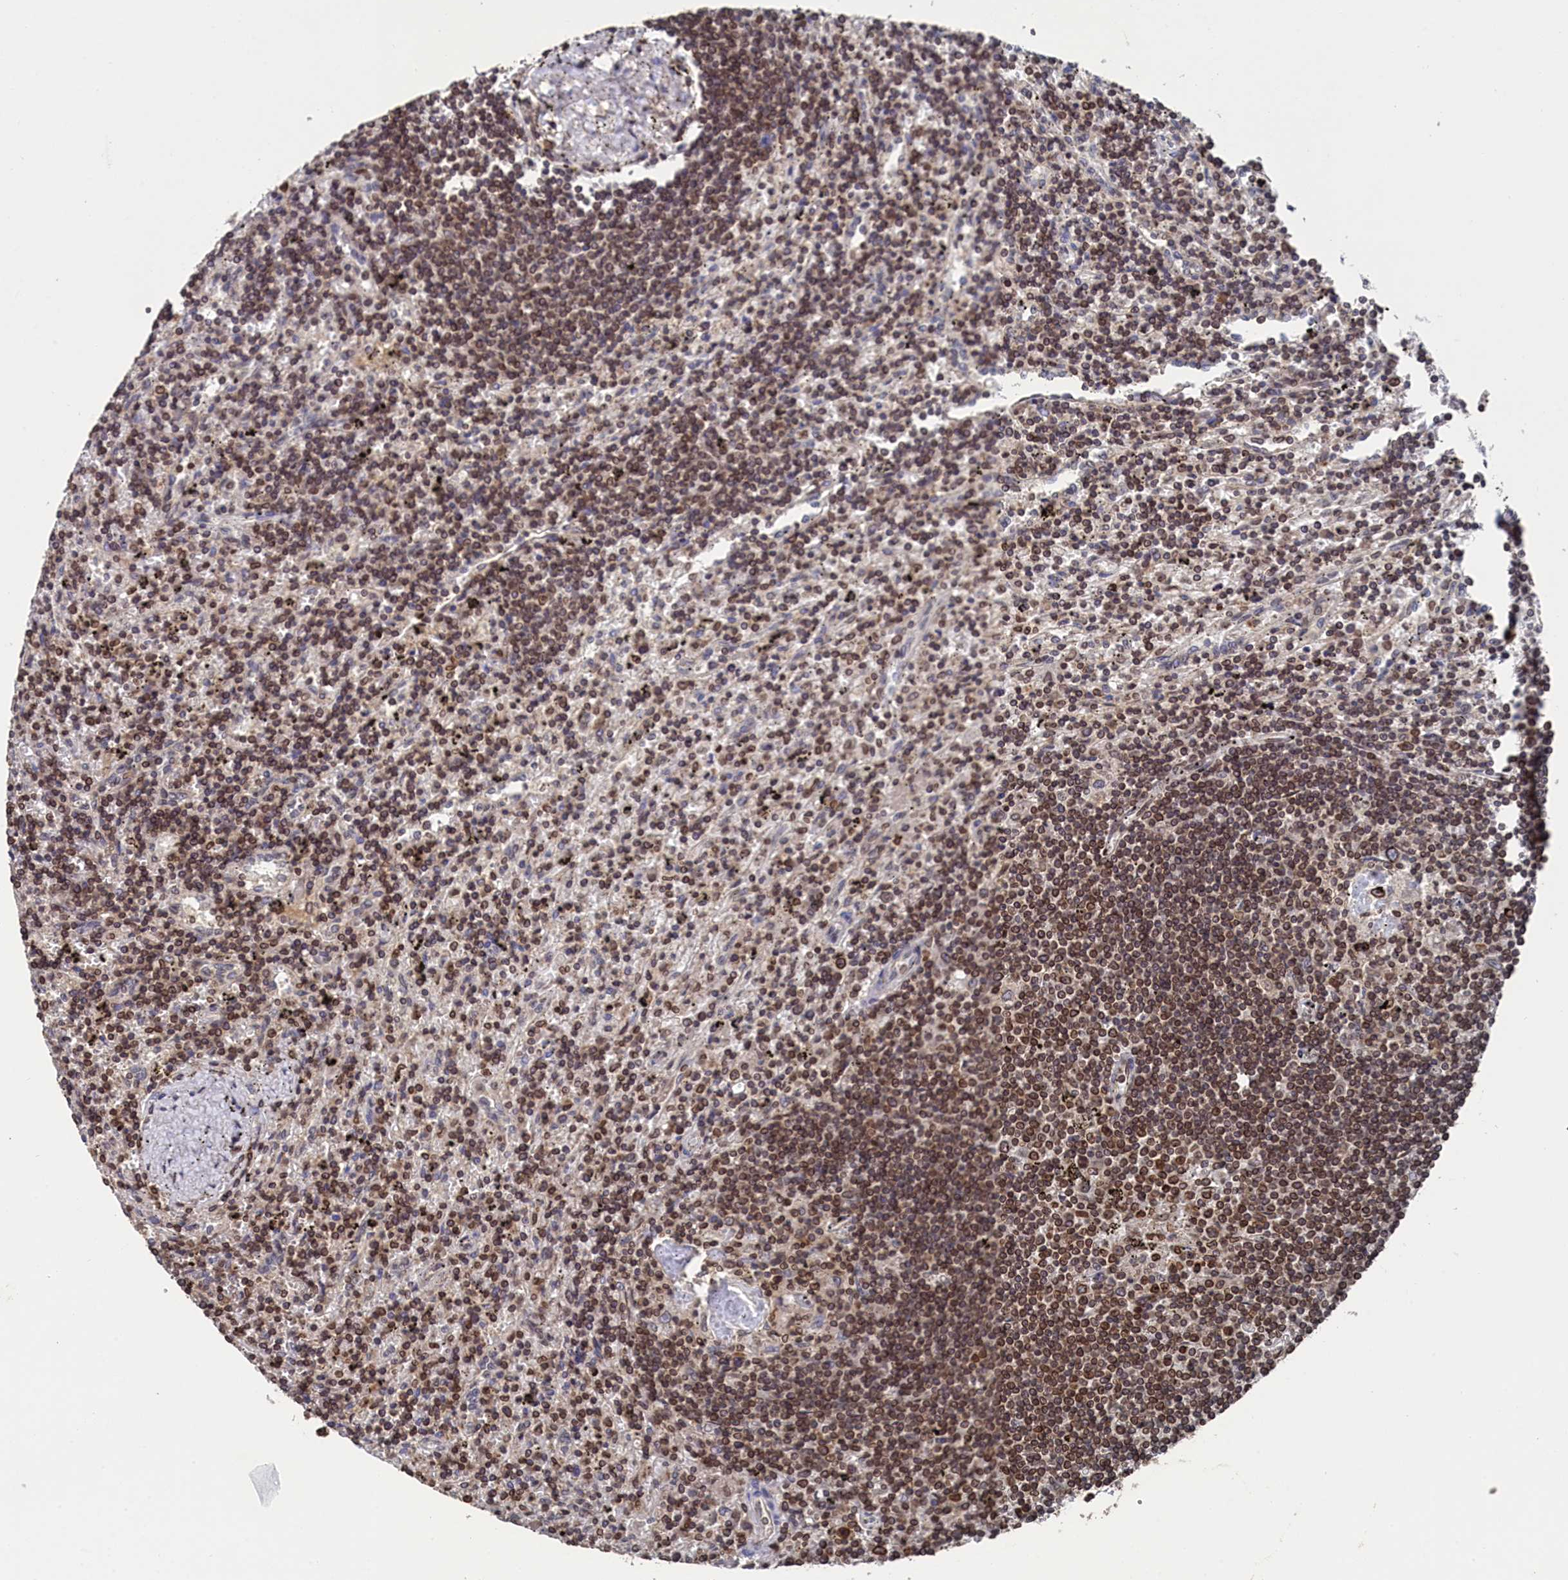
{"staining": {"intensity": "moderate", "quantity": ">75%", "location": "cytoplasmic/membranous,nuclear"}, "tissue": "lymphoma", "cell_type": "Tumor cells", "image_type": "cancer", "snomed": [{"axis": "morphology", "description": "Malignant lymphoma, non-Hodgkin's type, Low grade"}, {"axis": "topography", "description": "Spleen"}], "caption": "Low-grade malignant lymphoma, non-Hodgkin's type tissue reveals moderate cytoplasmic/membranous and nuclear expression in about >75% of tumor cells", "gene": "ANKEF1", "patient": {"sex": "male", "age": 76}}